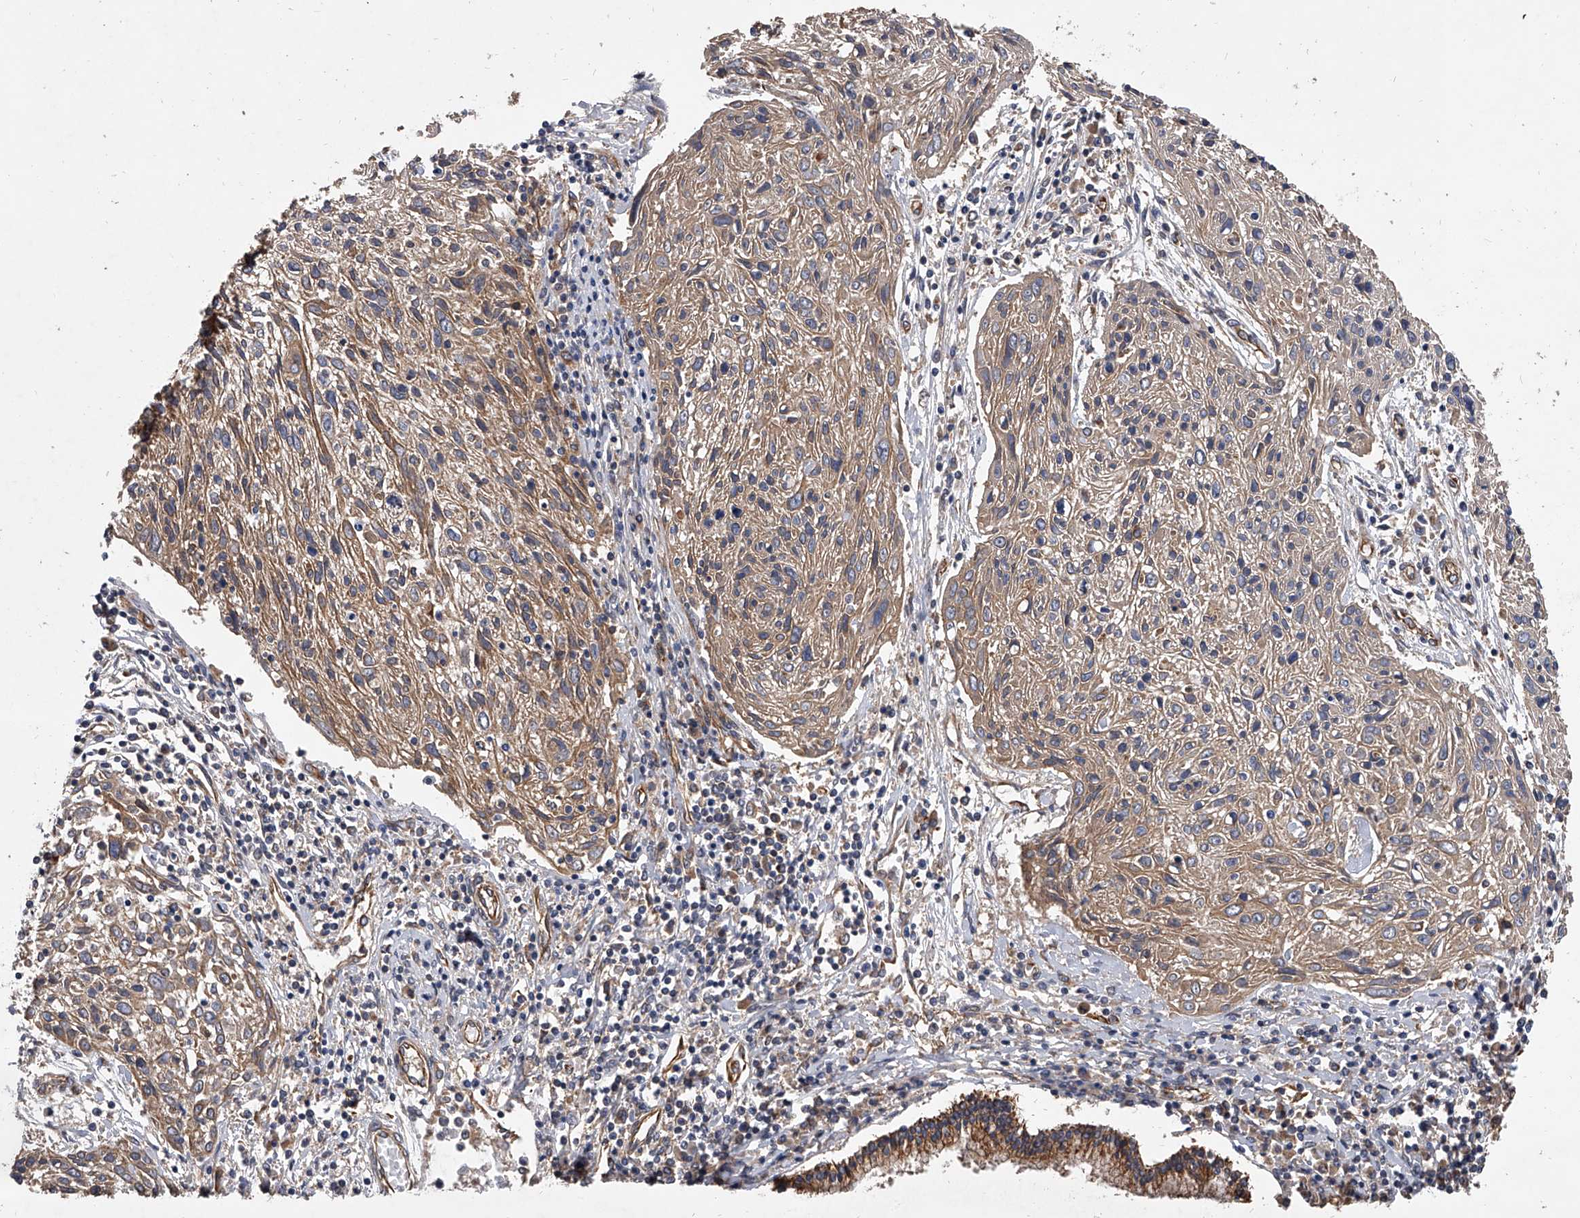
{"staining": {"intensity": "weak", "quantity": ">75%", "location": "cytoplasmic/membranous"}, "tissue": "cervical cancer", "cell_type": "Tumor cells", "image_type": "cancer", "snomed": [{"axis": "morphology", "description": "Squamous cell carcinoma, NOS"}, {"axis": "topography", "description": "Cervix"}], "caption": "Squamous cell carcinoma (cervical) stained with DAB immunohistochemistry (IHC) demonstrates low levels of weak cytoplasmic/membranous staining in about >75% of tumor cells.", "gene": "EXOC4", "patient": {"sex": "female", "age": 51}}